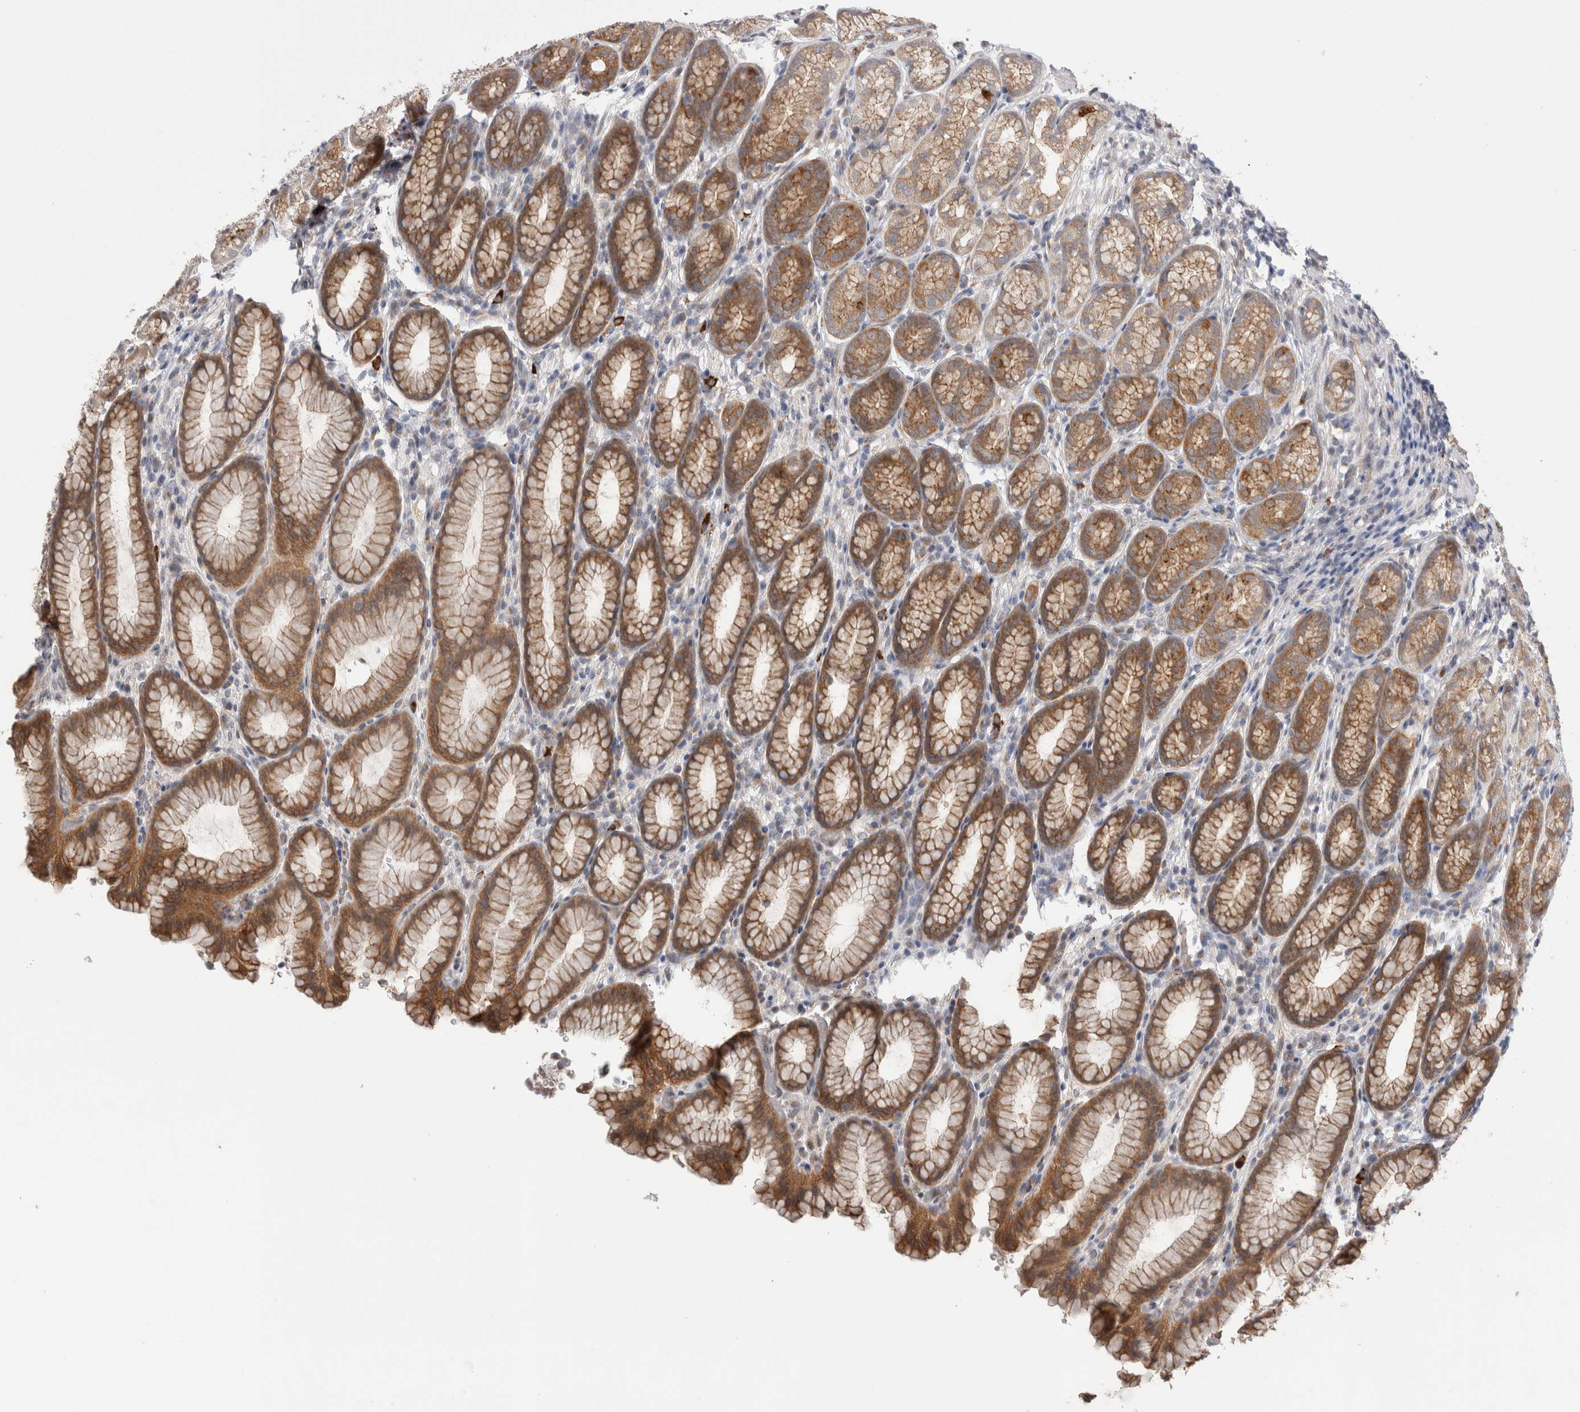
{"staining": {"intensity": "moderate", "quantity": ">75%", "location": "cytoplasmic/membranous"}, "tissue": "stomach", "cell_type": "Glandular cells", "image_type": "normal", "snomed": [{"axis": "morphology", "description": "Normal tissue, NOS"}, {"axis": "topography", "description": "Stomach"}], "caption": "Immunohistochemistry (IHC) of benign human stomach exhibits medium levels of moderate cytoplasmic/membranous positivity in approximately >75% of glandular cells. (IHC, brightfield microscopy, high magnification).", "gene": "TAFA5", "patient": {"sex": "male", "age": 42}}